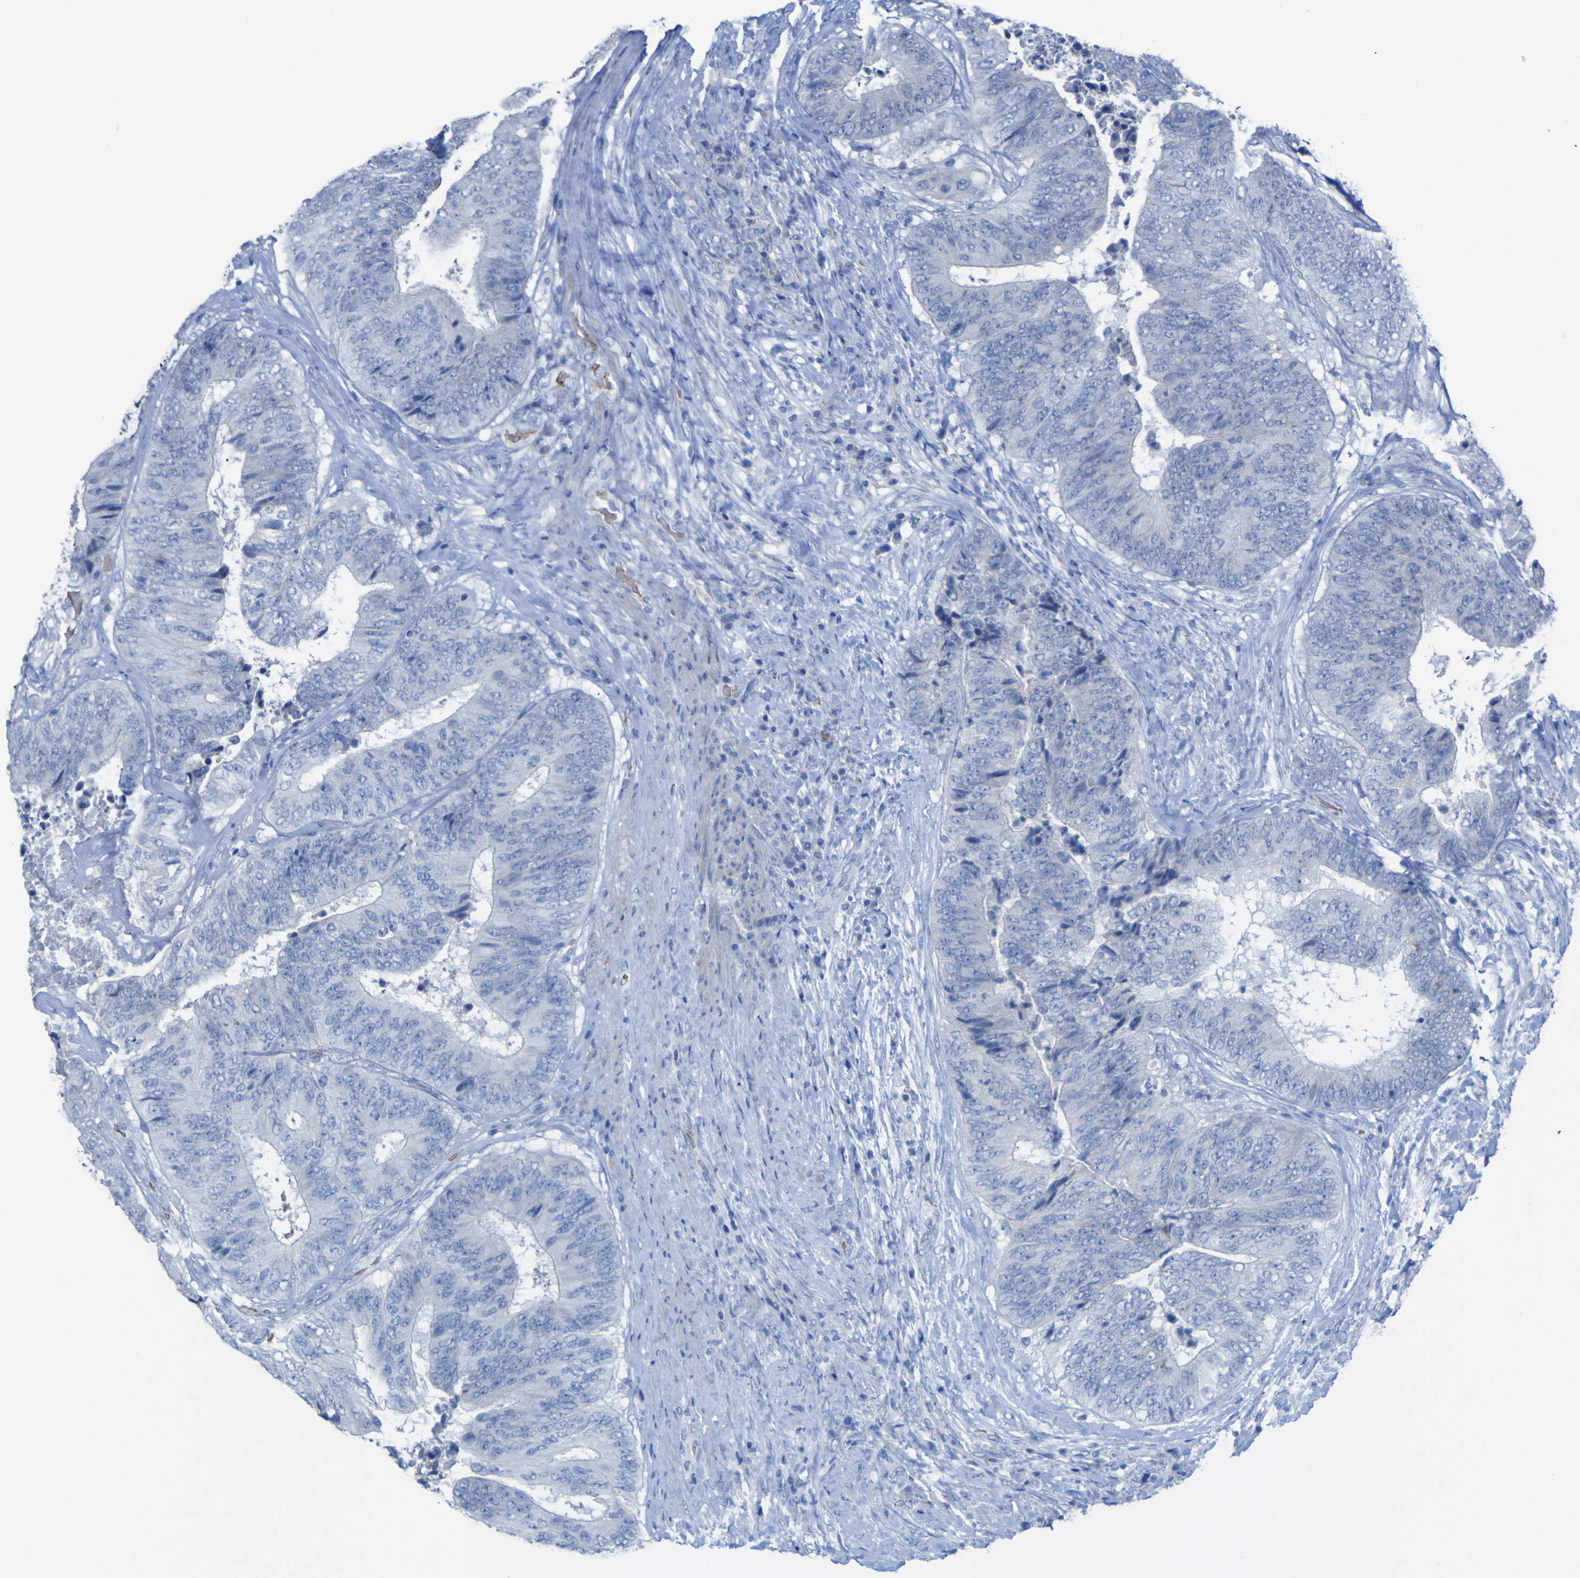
{"staining": {"intensity": "negative", "quantity": "none", "location": "none"}, "tissue": "colorectal cancer", "cell_type": "Tumor cells", "image_type": "cancer", "snomed": [{"axis": "morphology", "description": "Adenocarcinoma, NOS"}, {"axis": "topography", "description": "Rectum"}], "caption": "This is an IHC photomicrograph of colorectal cancer. There is no positivity in tumor cells.", "gene": "GCM1", "patient": {"sex": "male", "age": 72}}